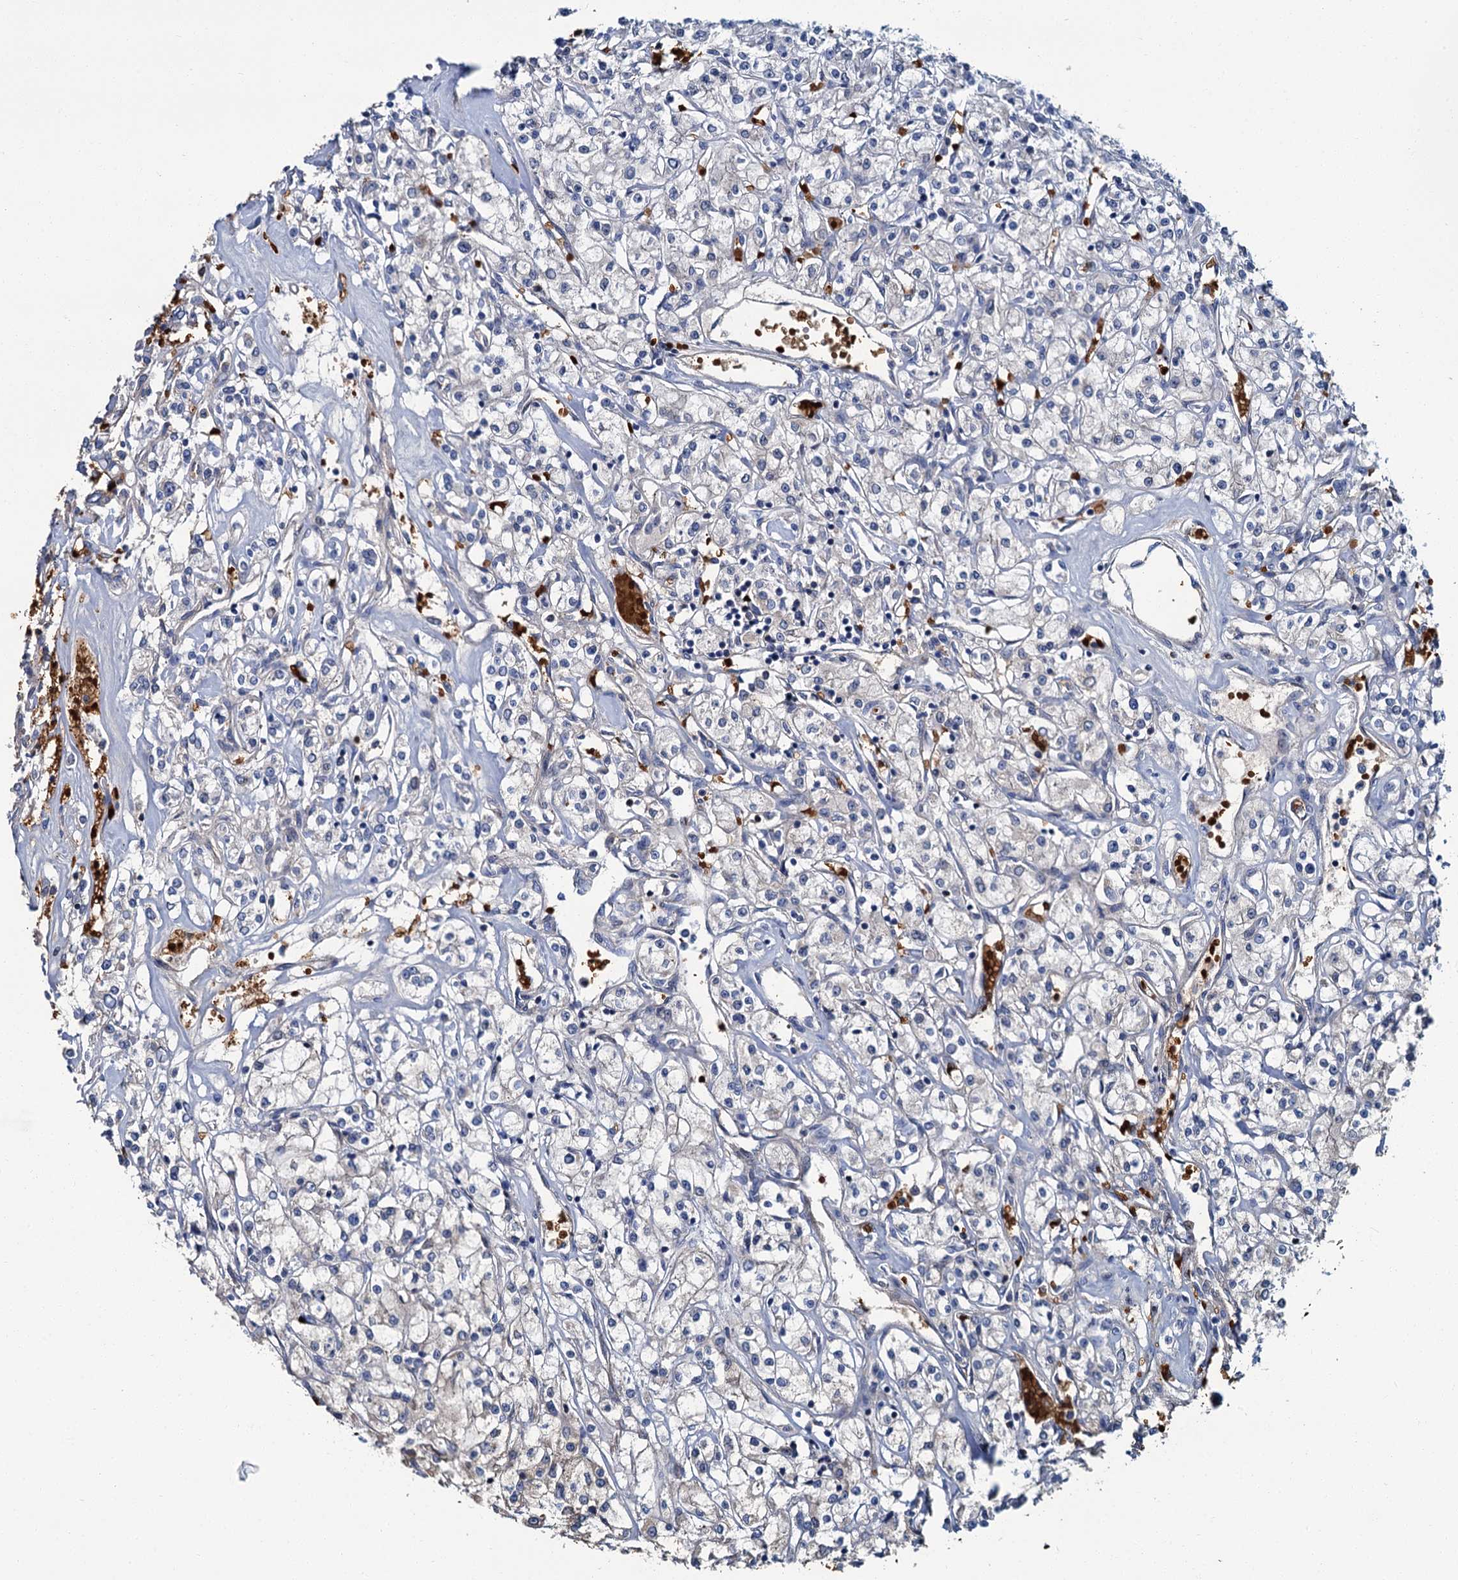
{"staining": {"intensity": "negative", "quantity": "none", "location": "none"}, "tissue": "renal cancer", "cell_type": "Tumor cells", "image_type": "cancer", "snomed": [{"axis": "morphology", "description": "Adenocarcinoma, NOS"}, {"axis": "topography", "description": "Kidney"}], "caption": "Renal cancer (adenocarcinoma) stained for a protein using immunohistochemistry (IHC) demonstrates no staining tumor cells.", "gene": "ATG2A", "patient": {"sex": "female", "age": 59}}